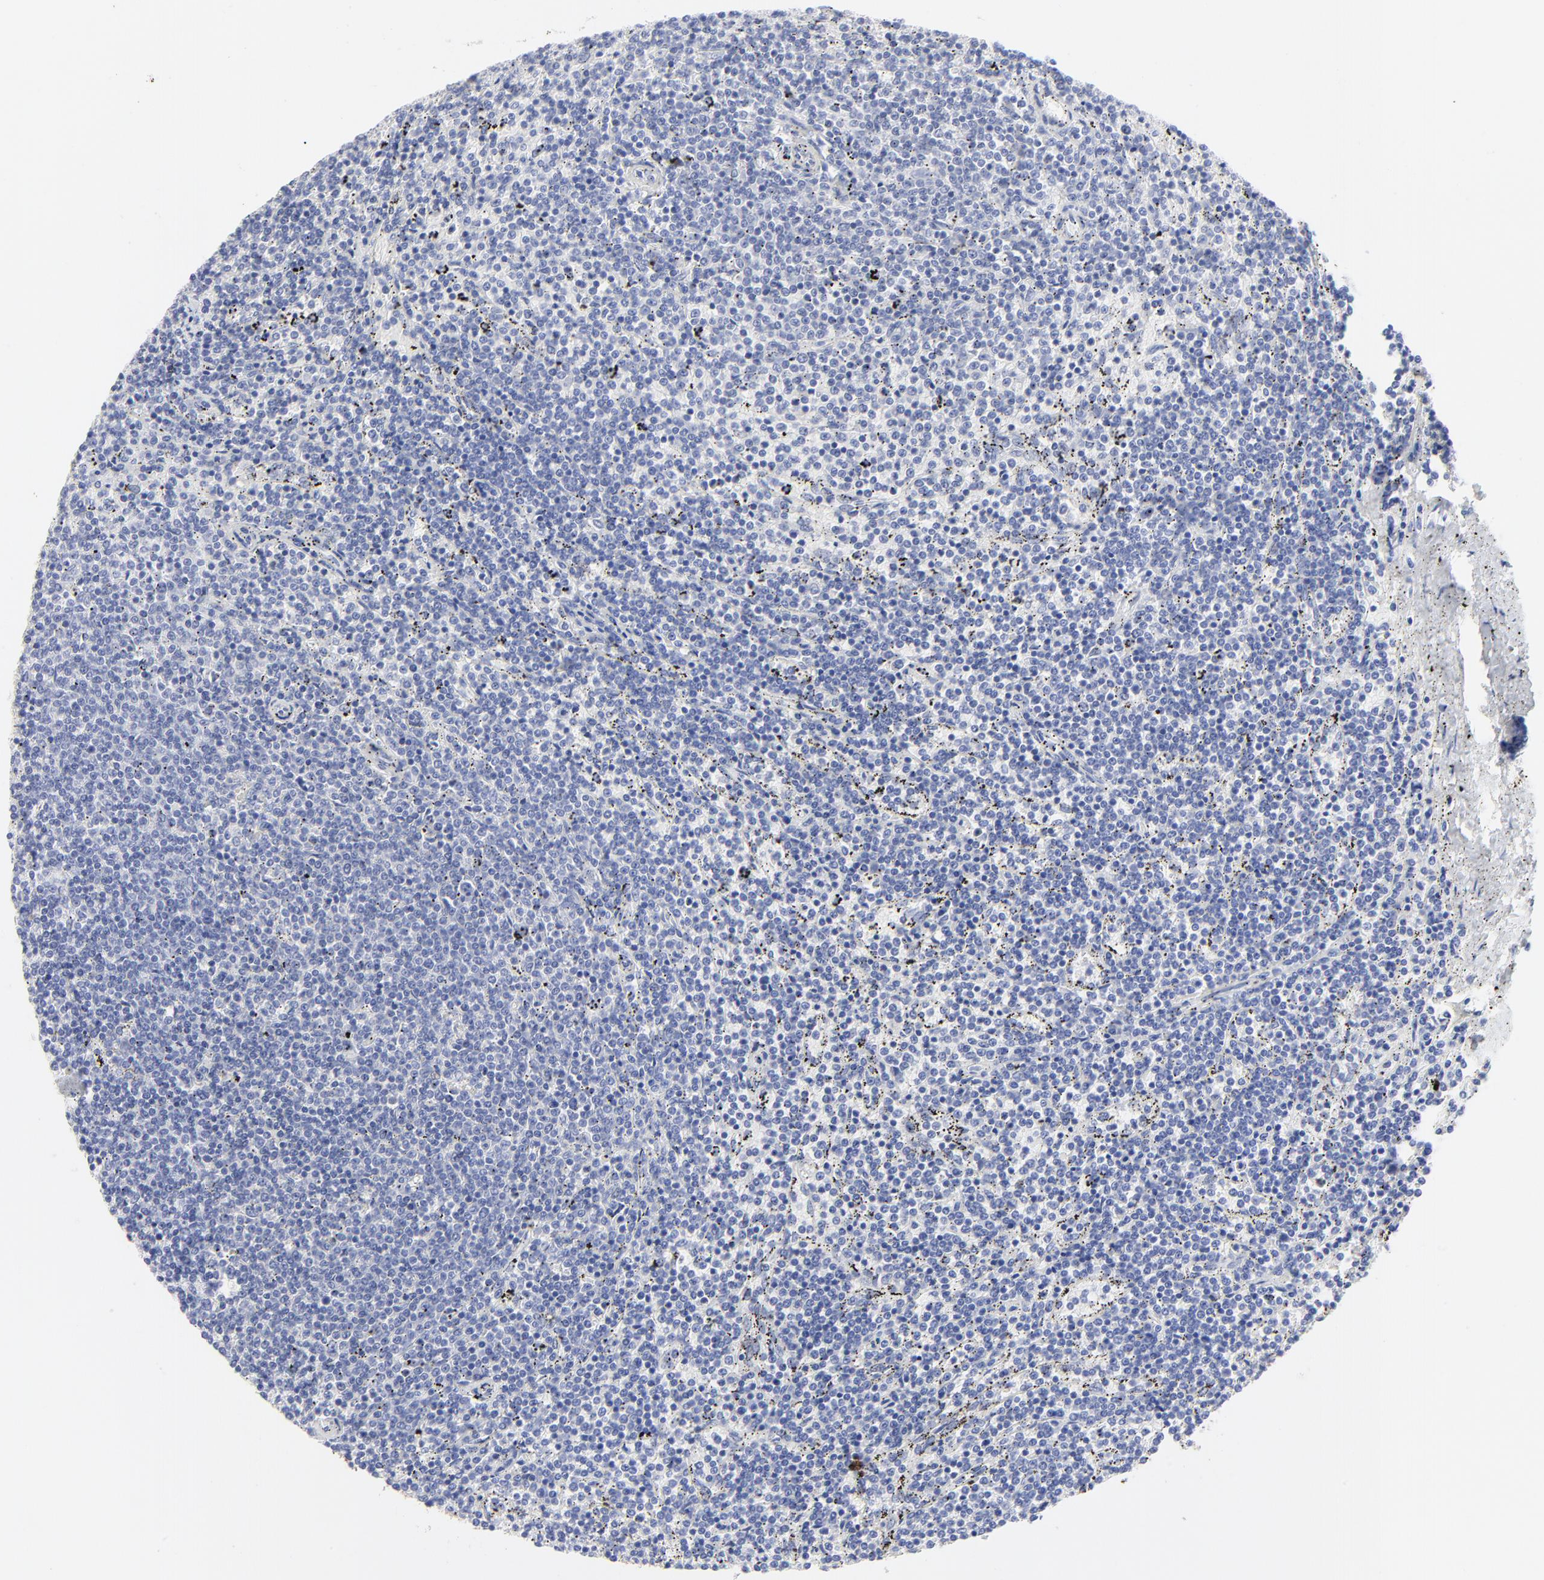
{"staining": {"intensity": "negative", "quantity": "none", "location": "none"}, "tissue": "lymphoma", "cell_type": "Tumor cells", "image_type": "cancer", "snomed": [{"axis": "morphology", "description": "Malignant lymphoma, non-Hodgkin's type, Low grade"}, {"axis": "topography", "description": "Spleen"}], "caption": "This is a histopathology image of immunohistochemistry staining of lymphoma, which shows no staining in tumor cells.", "gene": "PSD3", "patient": {"sex": "female", "age": 50}}